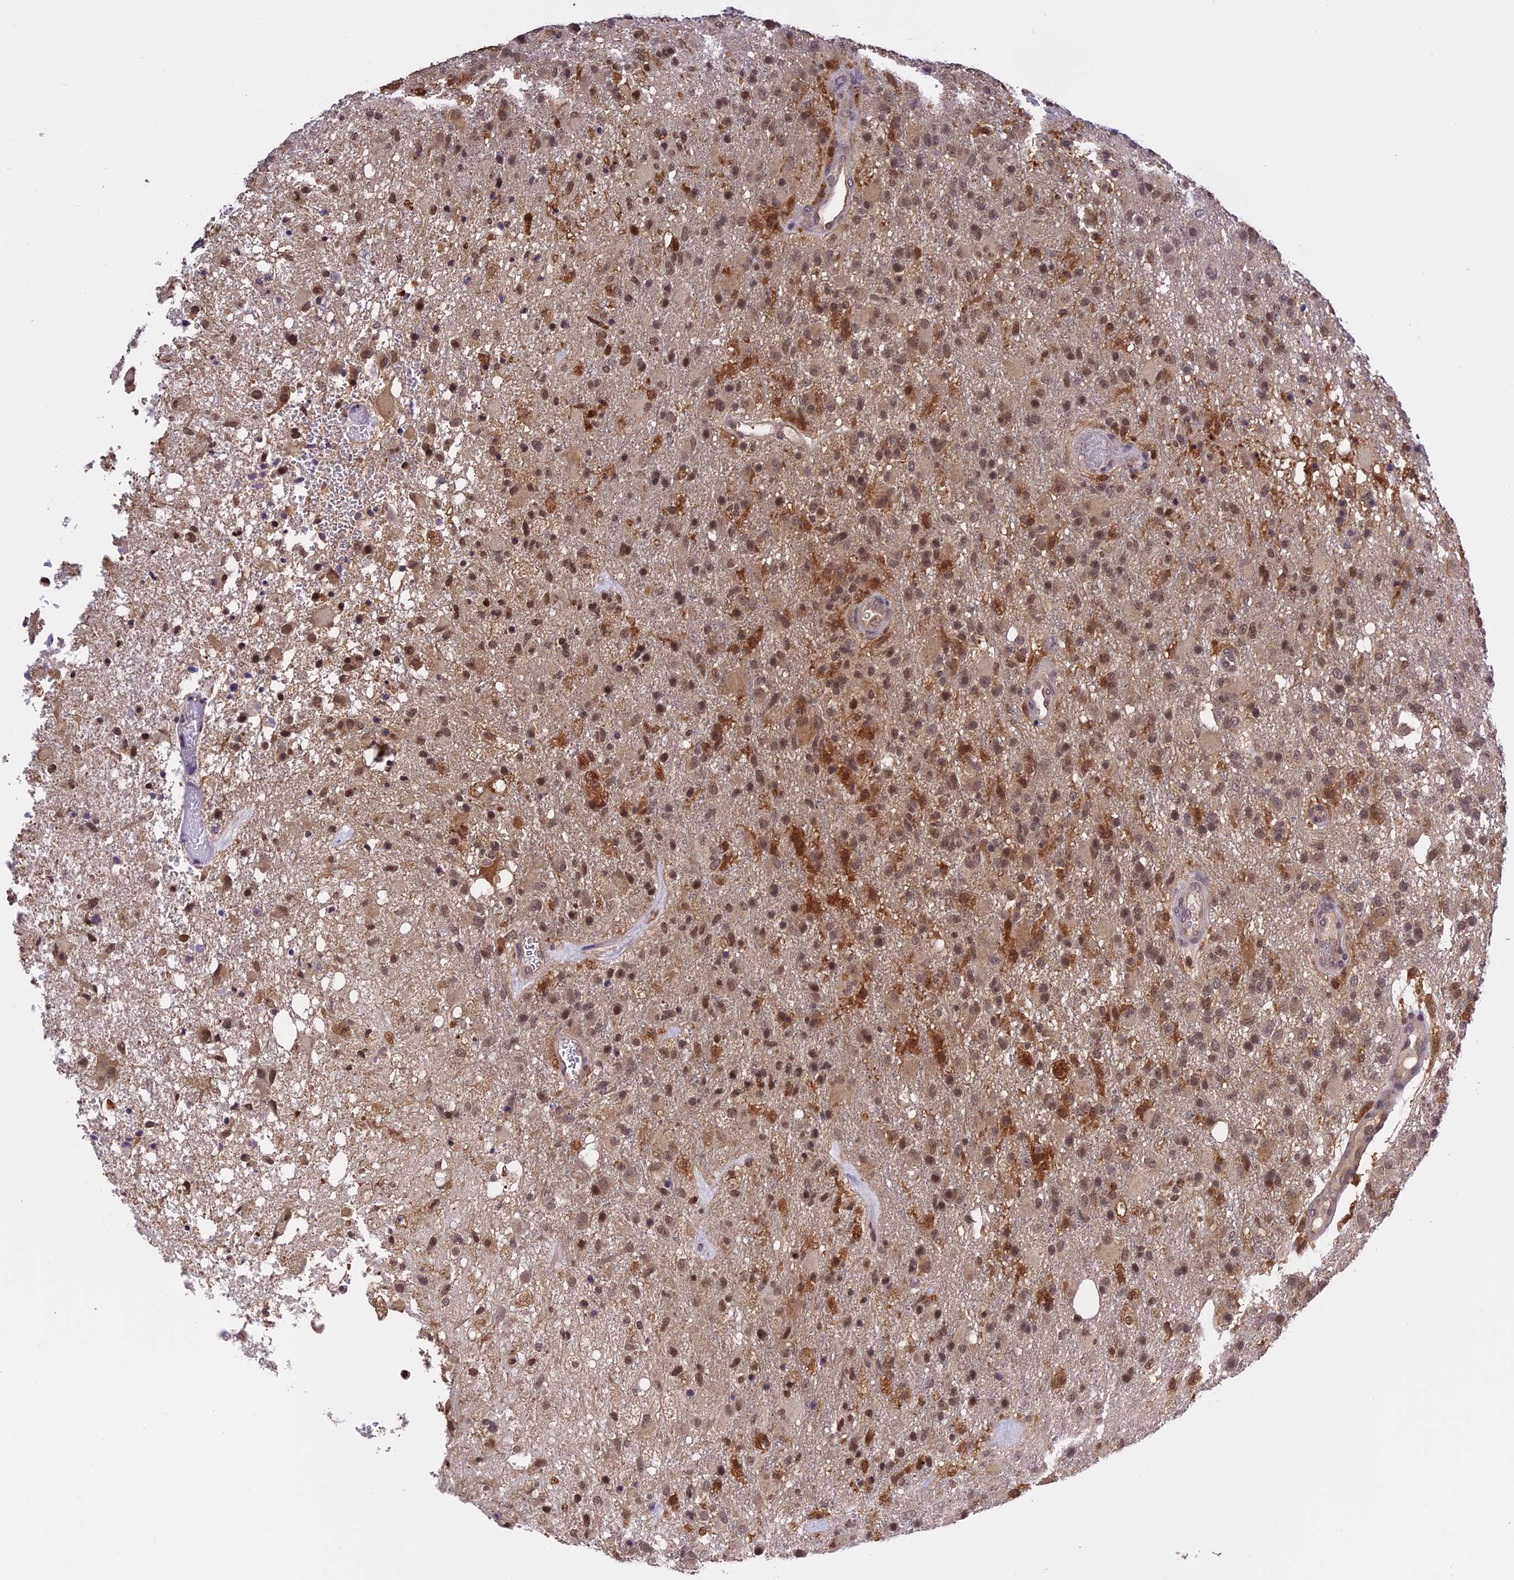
{"staining": {"intensity": "moderate", "quantity": ">75%", "location": "cytoplasmic/membranous,nuclear"}, "tissue": "glioma", "cell_type": "Tumor cells", "image_type": "cancer", "snomed": [{"axis": "morphology", "description": "Glioma, malignant, High grade"}, {"axis": "topography", "description": "Brain"}], "caption": "This is a photomicrograph of immunohistochemistry staining of malignant glioma (high-grade), which shows moderate positivity in the cytoplasmic/membranous and nuclear of tumor cells.", "gene": "MNS1", "patient": {"sex": "female", "age": 74}}